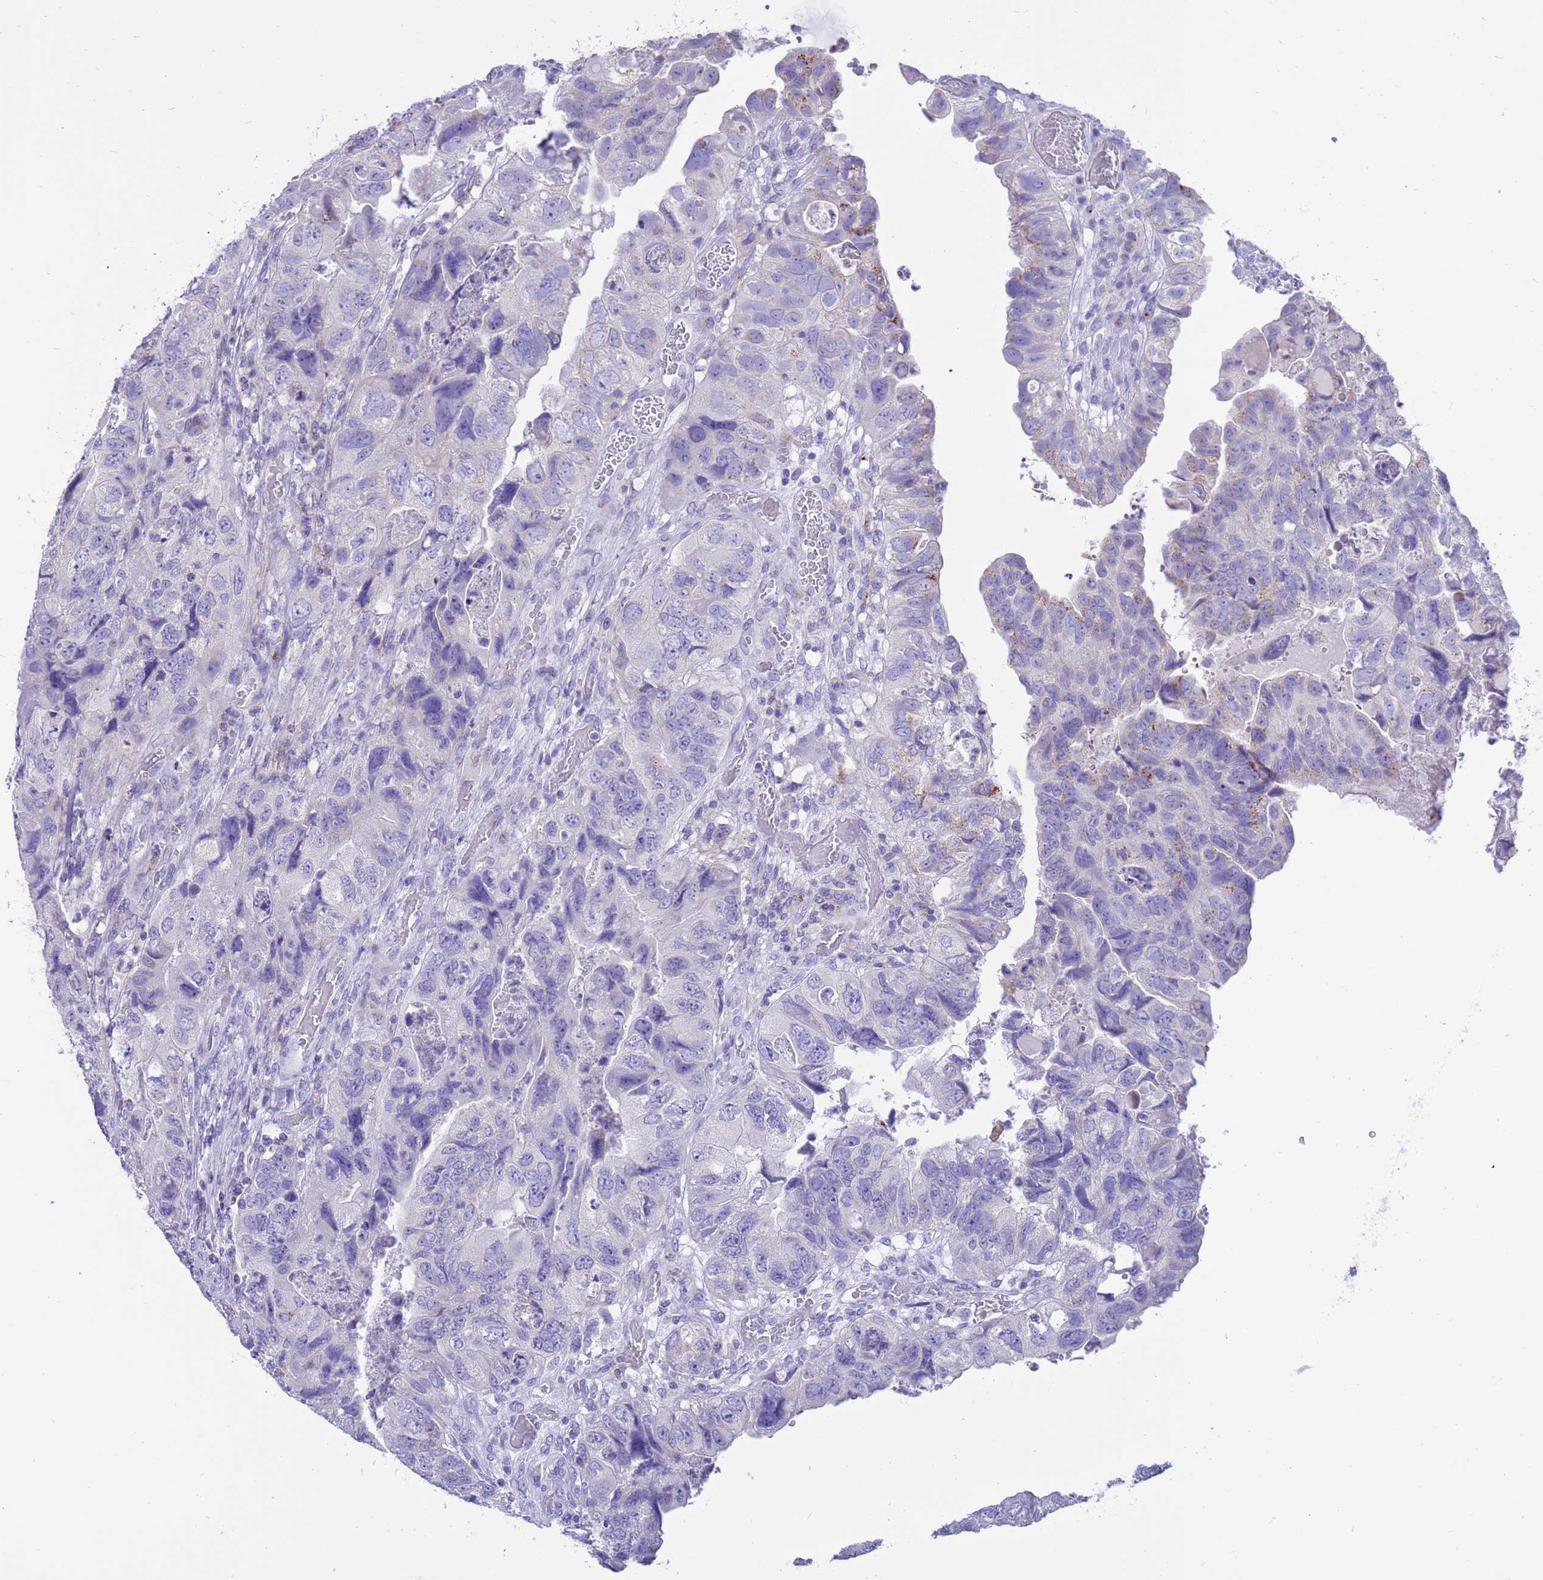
{"staining": {"intensity": "negative", "quantity": "none", "location": "none"}, "tissue": "colorectal cancer", "cell_type": "Tumor cells", "image_type": "cancer", "snomed": [{"axis": "morphology", "description": "Adenocarcinoma, NOS"}, {"axis": "topography", "description": "Rectum"}], "caption": "Immunohistochemical staining of human colorectal cancer displays no significant staining in tumor cells.", "gene": "PDE10A", "patient": {"sex": "male", "age": 63}}